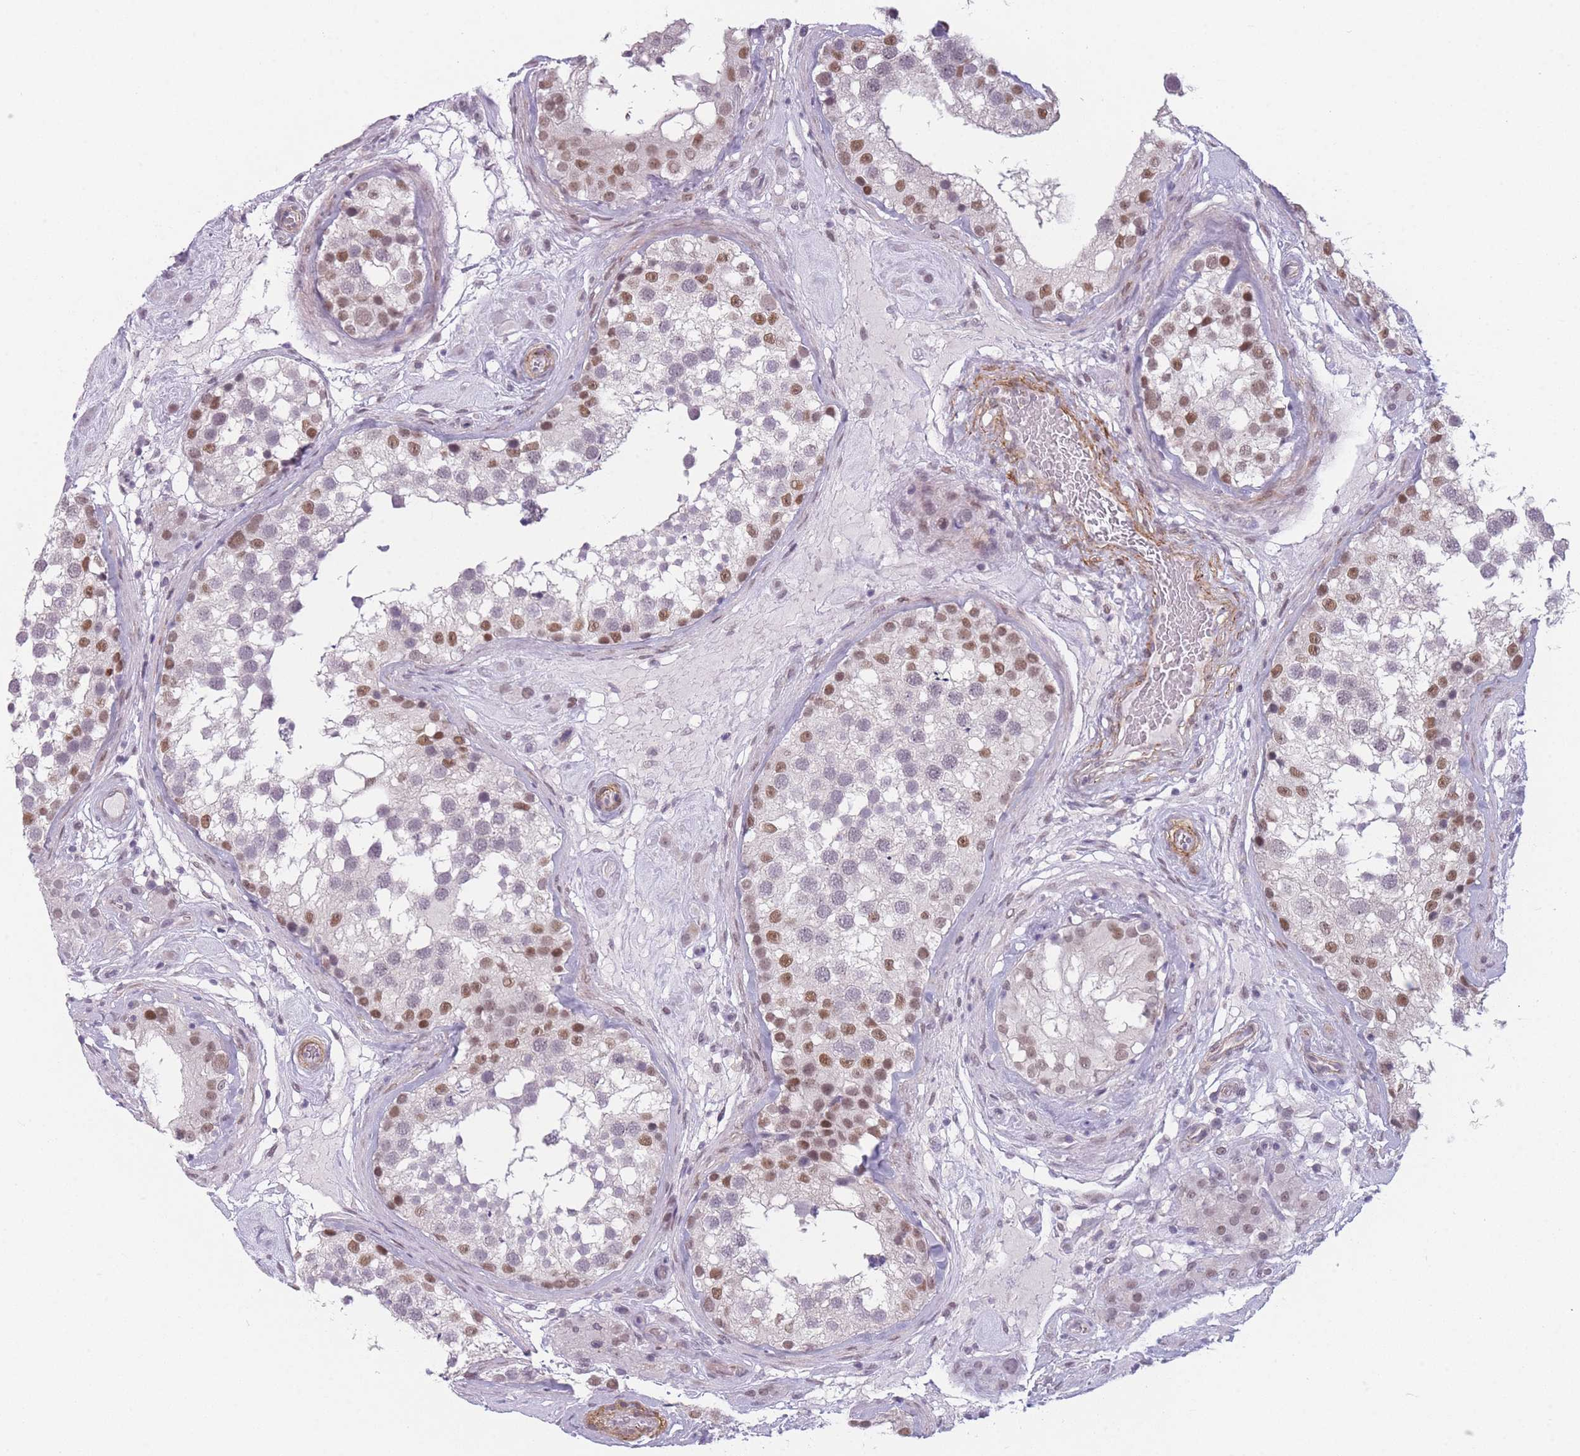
{"staining": {"intensity": "moderate", "quantity": "25%-75%", "location": "nuclear"}, "tissue": "testis", "cell_type": "Cells in seminiferous ducts", "image_type": "normal", "snomed": [{"axis": "morphology", "description": "Normal tissue, NOS"}, {"axis": "topography", "description": "Testis"}], "caption": "Immunohistochemical staining of unremarkable human testis displays moderate nuclear protein staining in approximately 25%-75% of cells in seminiferous ducts. (DAB IHC, brown staining for protein, blue staining for nuclei).", "gene": "SIN3B", "patient": {"sex": "male", "age": 46}}